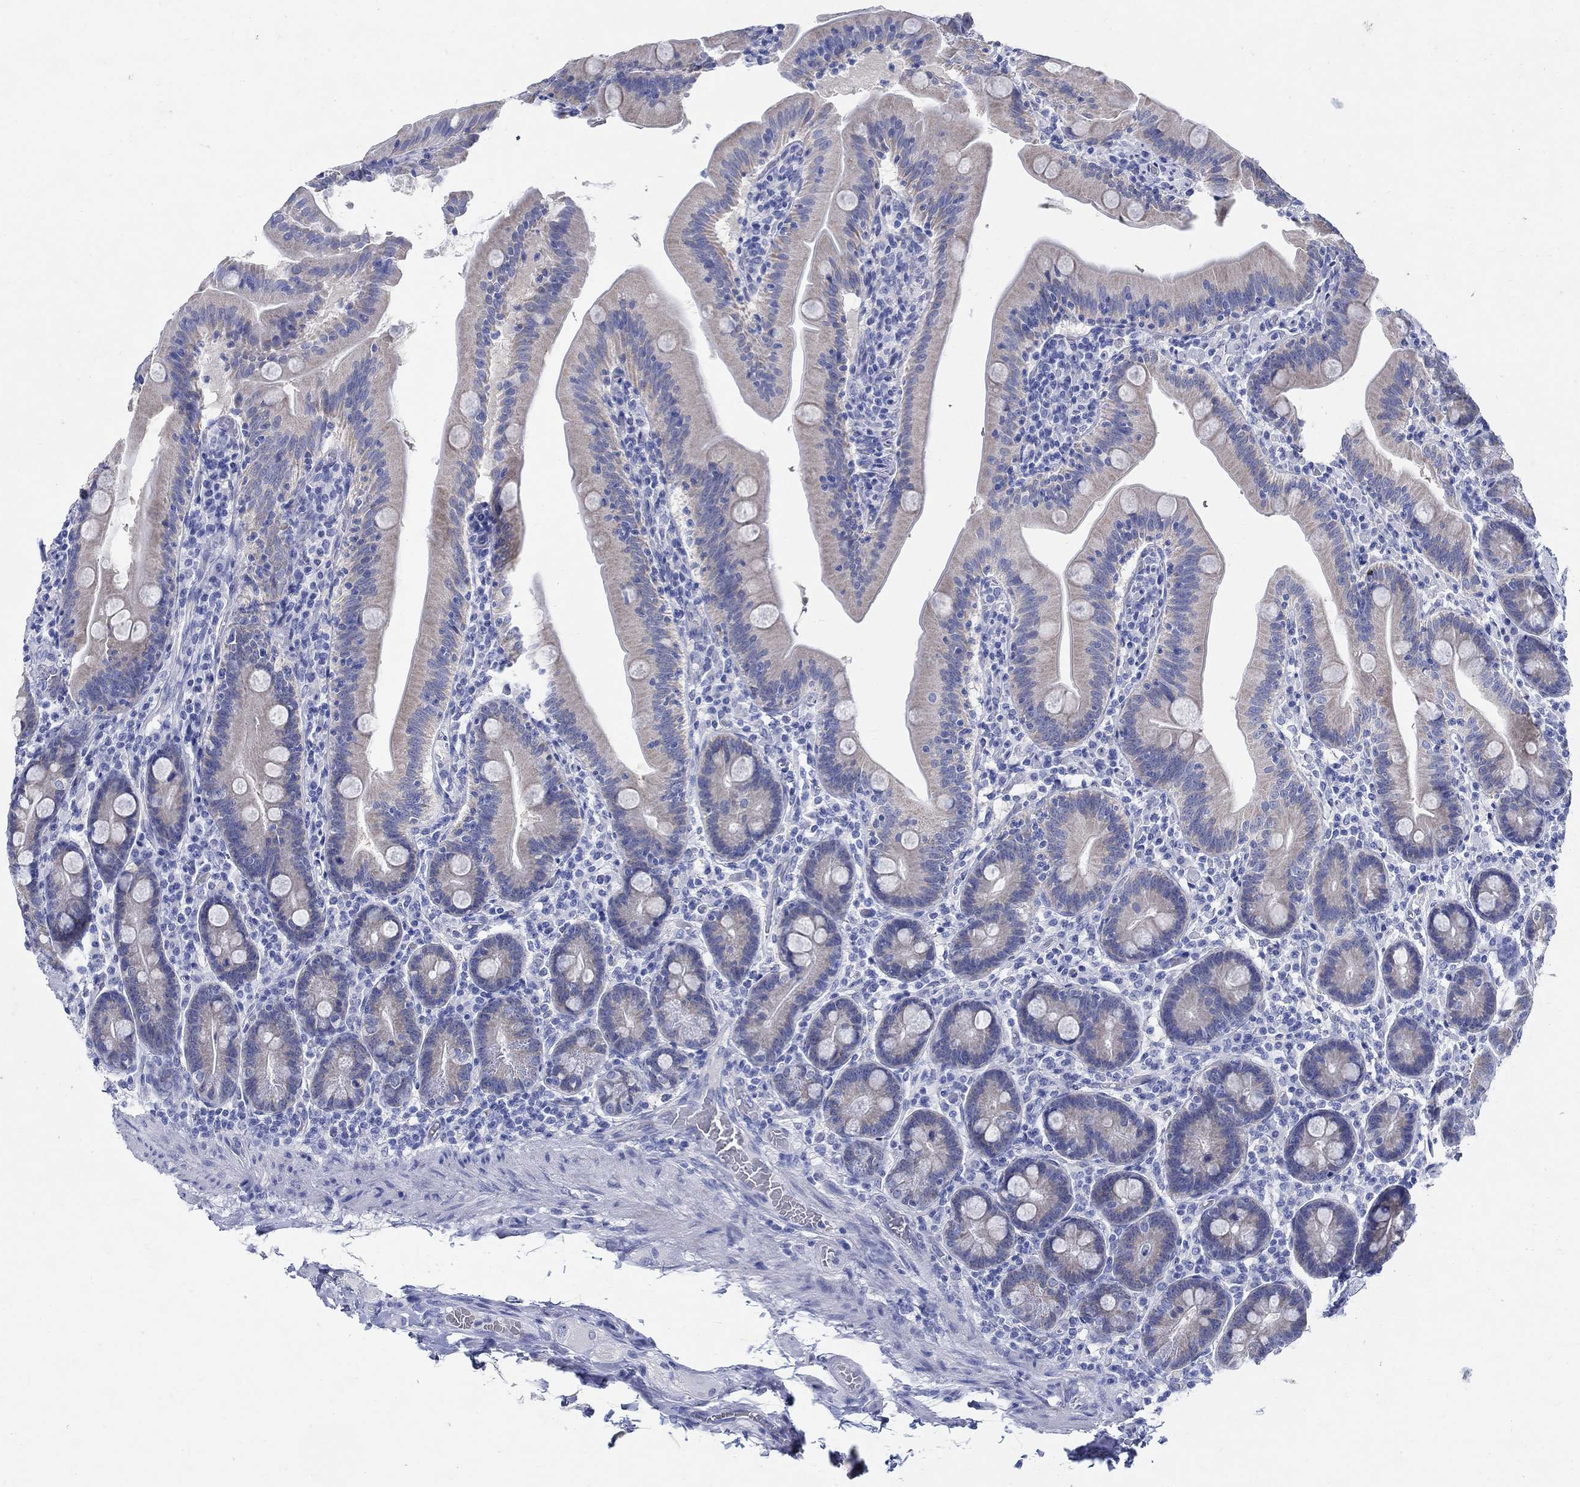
{"staining": {"intensity": "negative", "quantity": "none", "location": "none"}, "tissue": "small intestine", "cell_type": "Glandular cells", "image_type": "normal", "snomed": [{"axis": "morphology", "description": "Normal tissue, NOS"}, {"axis": "topography", "description": "Small intestine"}], "caption": "This is an immunohistochemistry histopathology image of unremarkable small intestine. There is no positivity in glandular cells.", "gene": "ZDHHC14", "patient": {"sex": "male", "age": 37}}